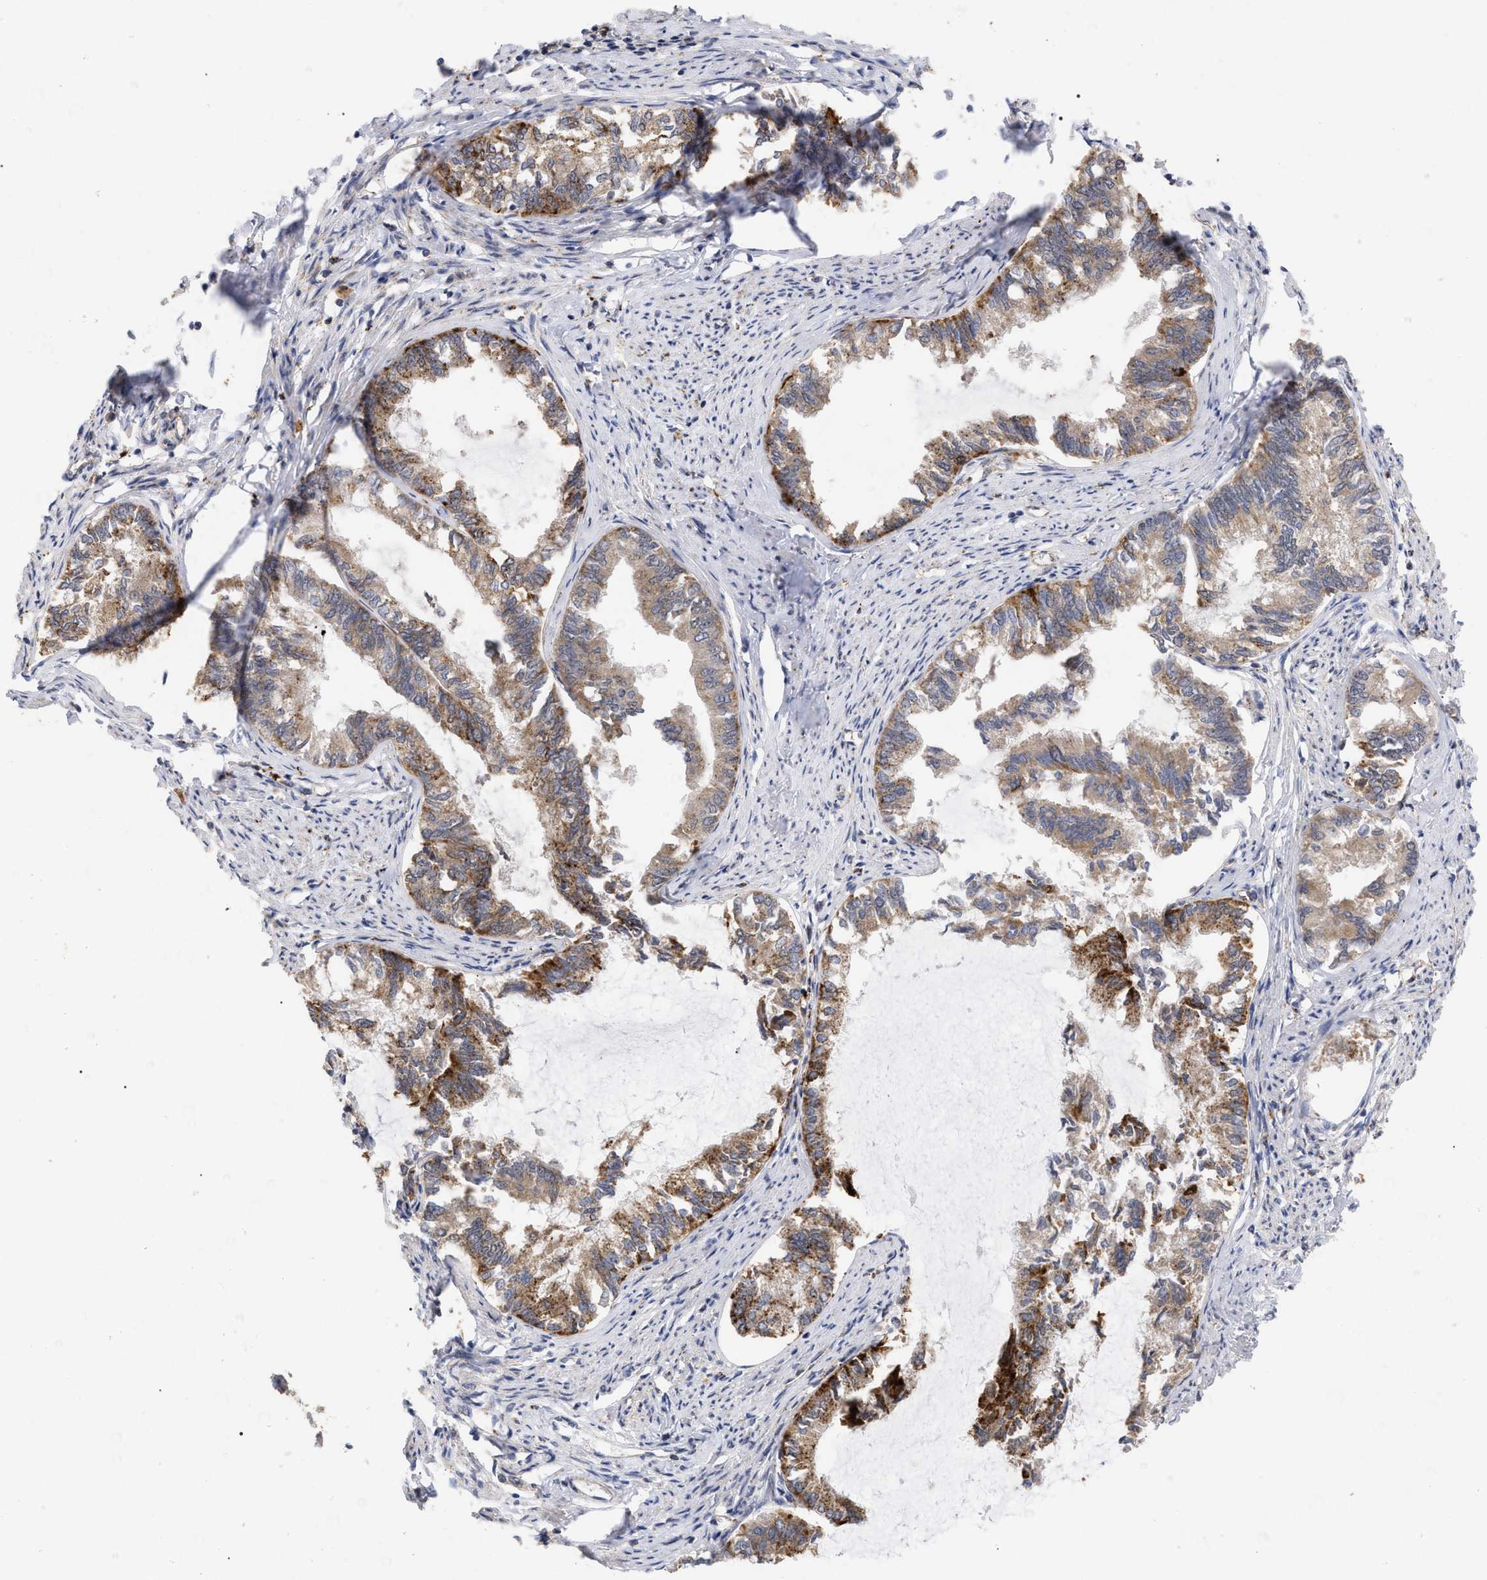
{"staining": {"intensity": "moderate", "quantity": ">75%", "location": "cytoplasmic/membranous"}, "tissue": "endometrial cancer", "cell_type": "Tumor cells", "image_type": "cancer", "snomed": [{"axis": "morphology", "description": "Adenocarcinoma, NOS"}, {"axis": "topography", "description": "Endometrium"}], "caption": "Immunohistochemistry image of neoplastic tissue: human endometrial cancer stained using immunohistochemistry displays medium levels of moderate protein expression localized specifically in the cytoplasmic/membranous of tumor cells, appearing as a cytoplasmic/membranous brown color.", "gene": "UPF1", "patient": {"sex": "female", "age": 86}}